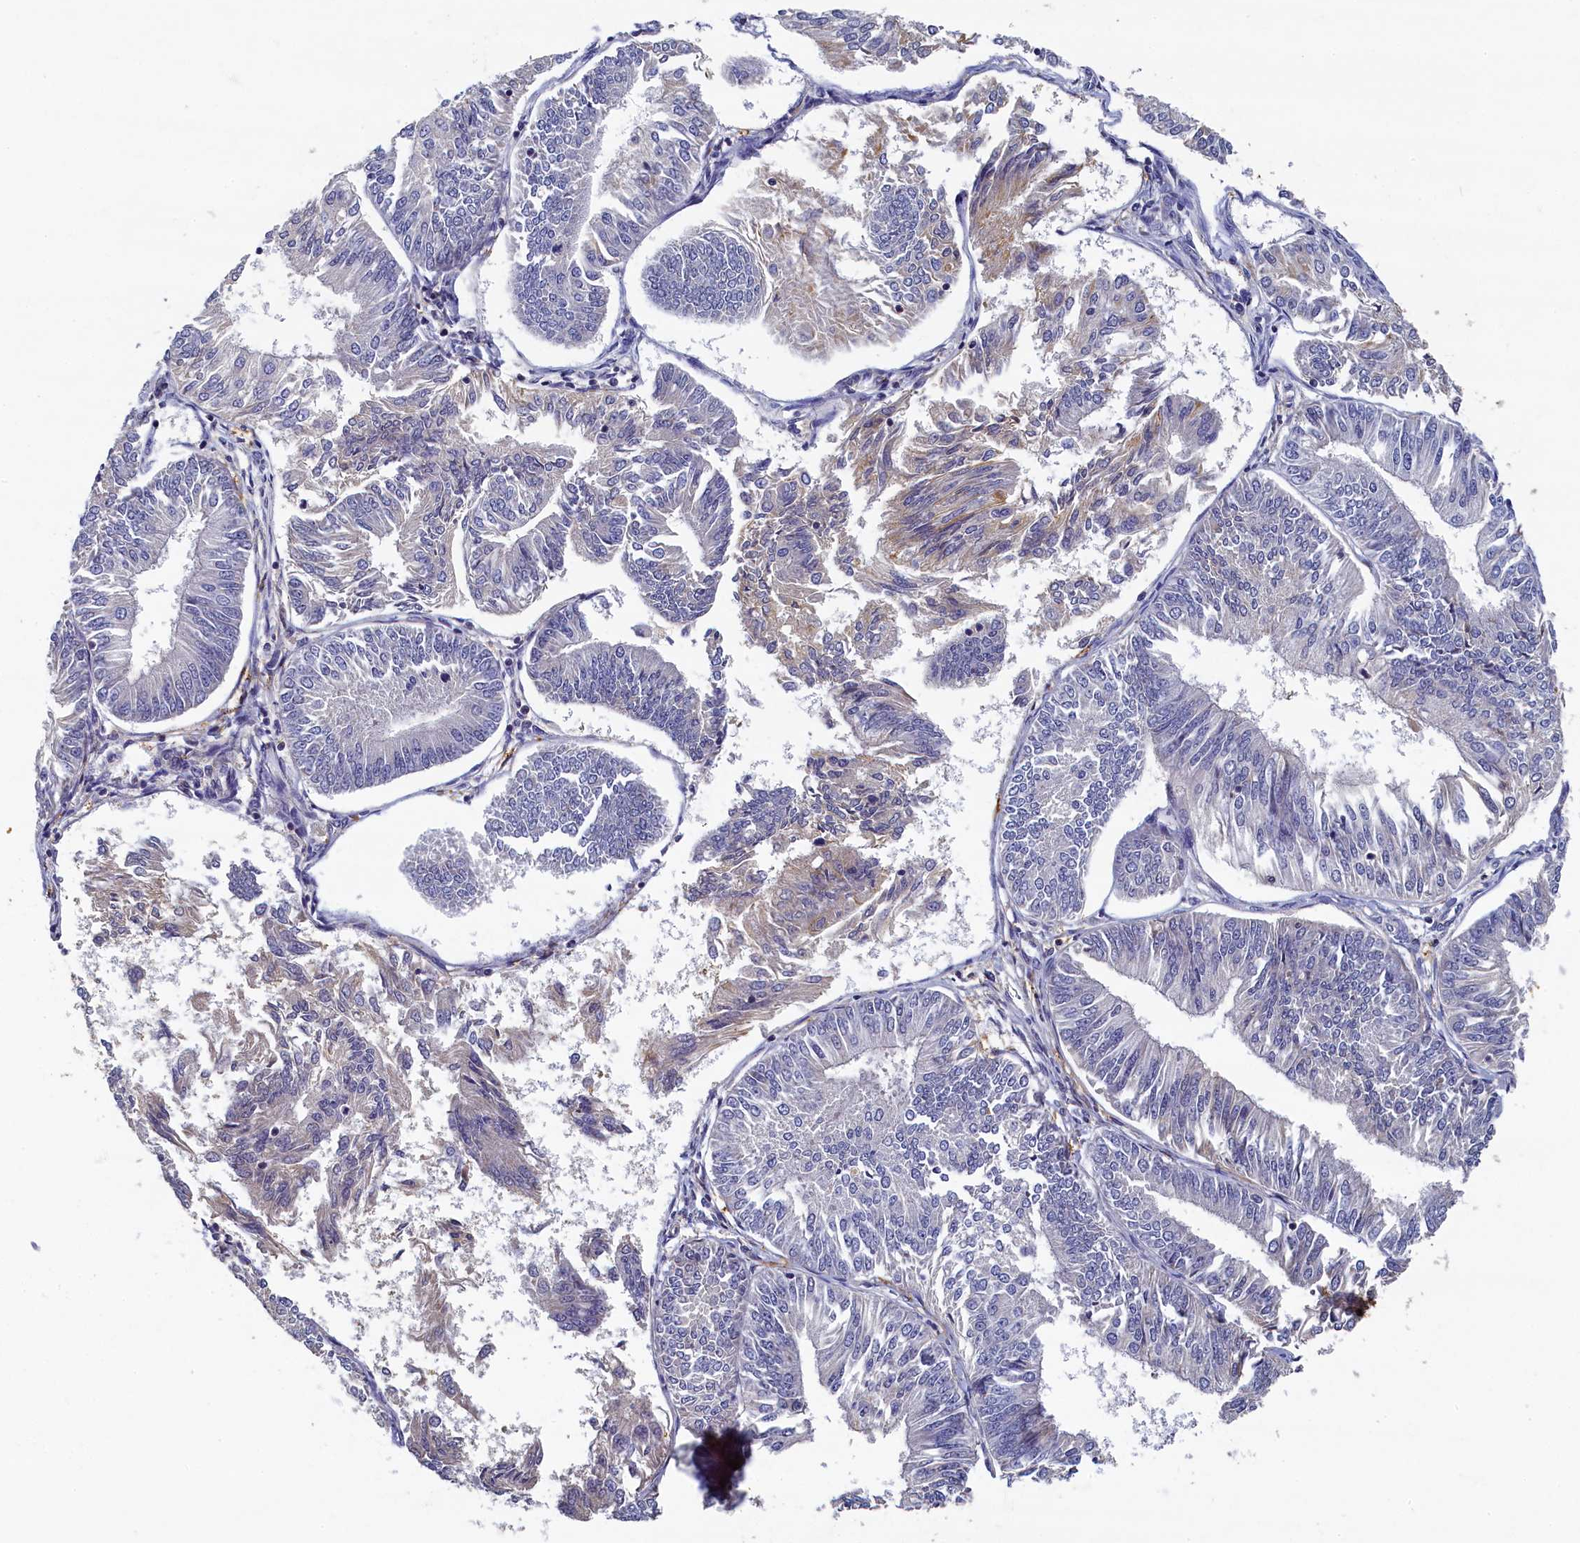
{"staining": {"intensity": "negative", "quantity": "none", "location": "none"}, "tissue": "endometrial cancer", "cell_type": "Tumor cells", "image_type": "cancer", "snomed": [{"axis": "morphology", "description": "Adenocarcinoma, NOS"}, {"axis": "topography", "description": "Endometrium"}], "caption": "DAB (3,3'-diaminobenzidine) immunohistochemical staining of endometrial cancer reveals no significant expression in tumor cells.", "gene": "TBCB", "patient": {"sex": "female", "age": 58}}